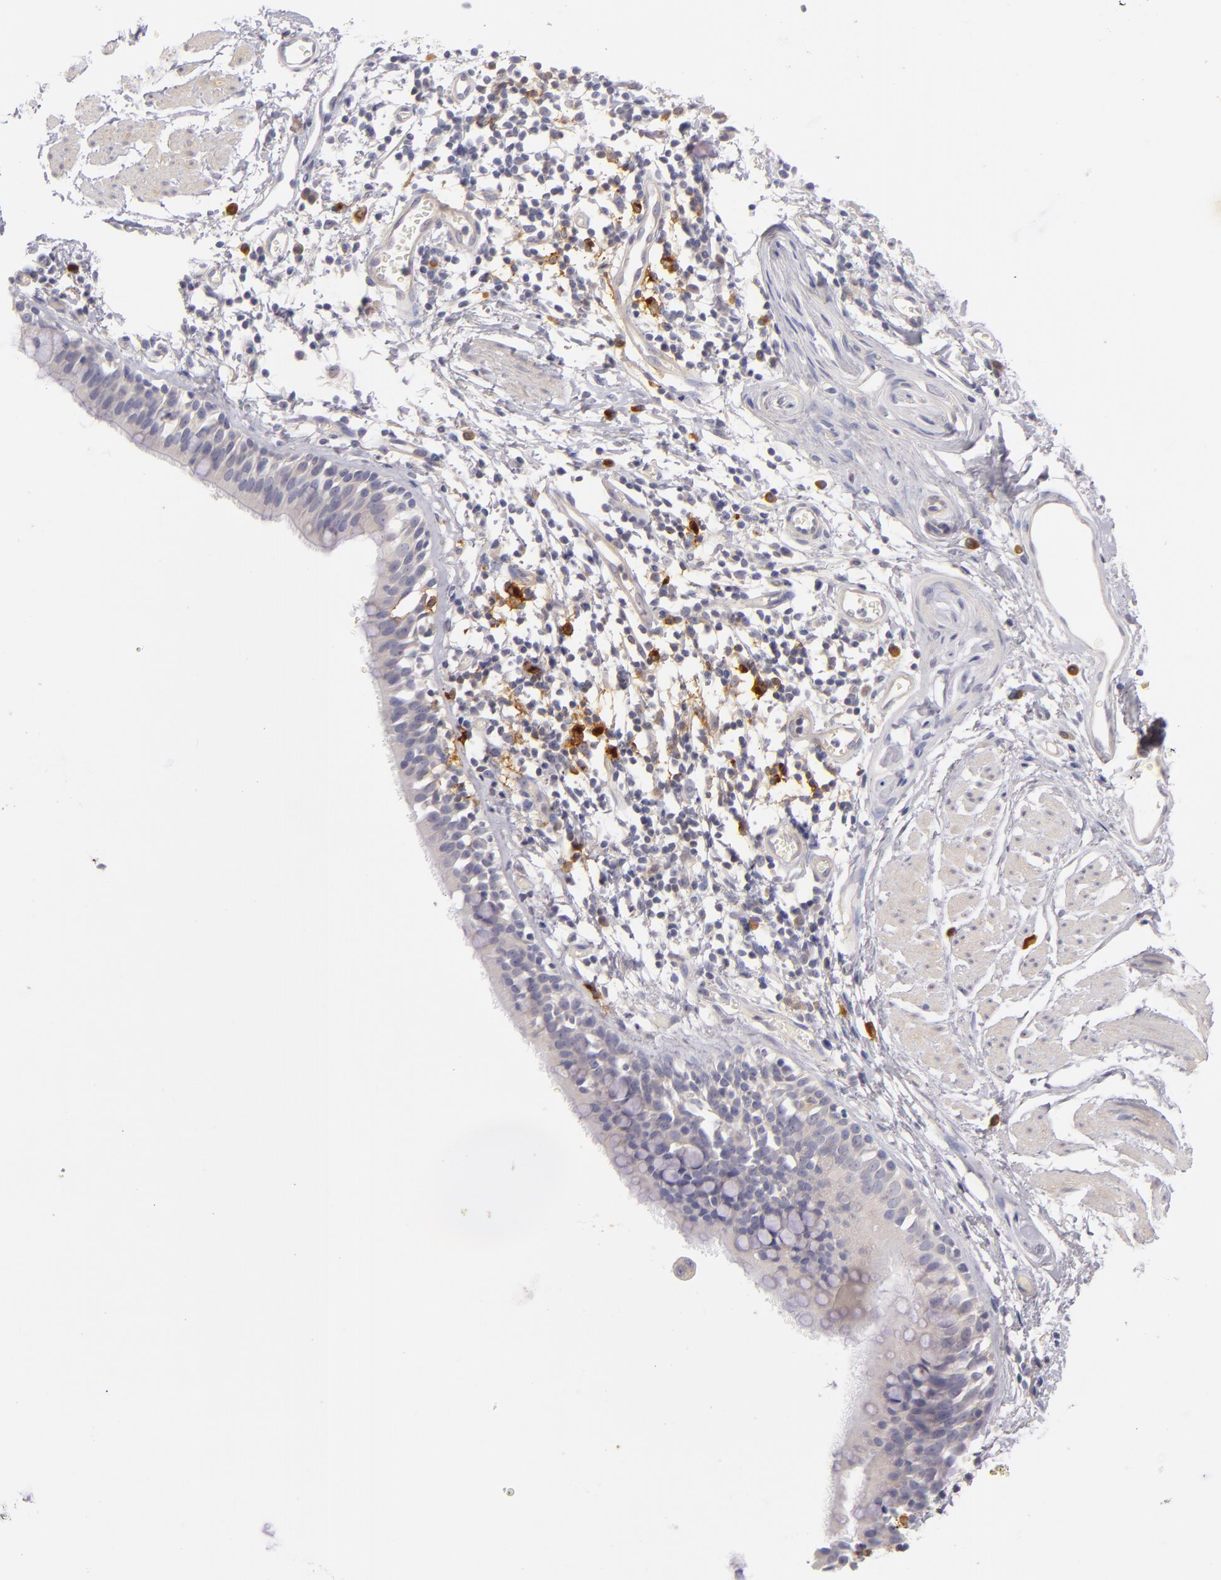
{"staining": {"intensity": "negative", "quantity": "none", "location": "none"}, "tissue": "bronchus", "cell_type": "Respiratory epithelial cells", "image_type": "normal", "snomed": [{"axis": "morphology", "description": "Normal tissue, NOS"}, {"axis": "topography", "description": "Lymph node of abdomen"}, {"axis": "topography", "description": "Lymph node of pelvis"}], "caption": "Immunohistochemical staining of normal bronchus reveals no significant staining in respiratory epithelial cells.", "gene": "CD83", "patient": {"sex": "female", "age": 65}}